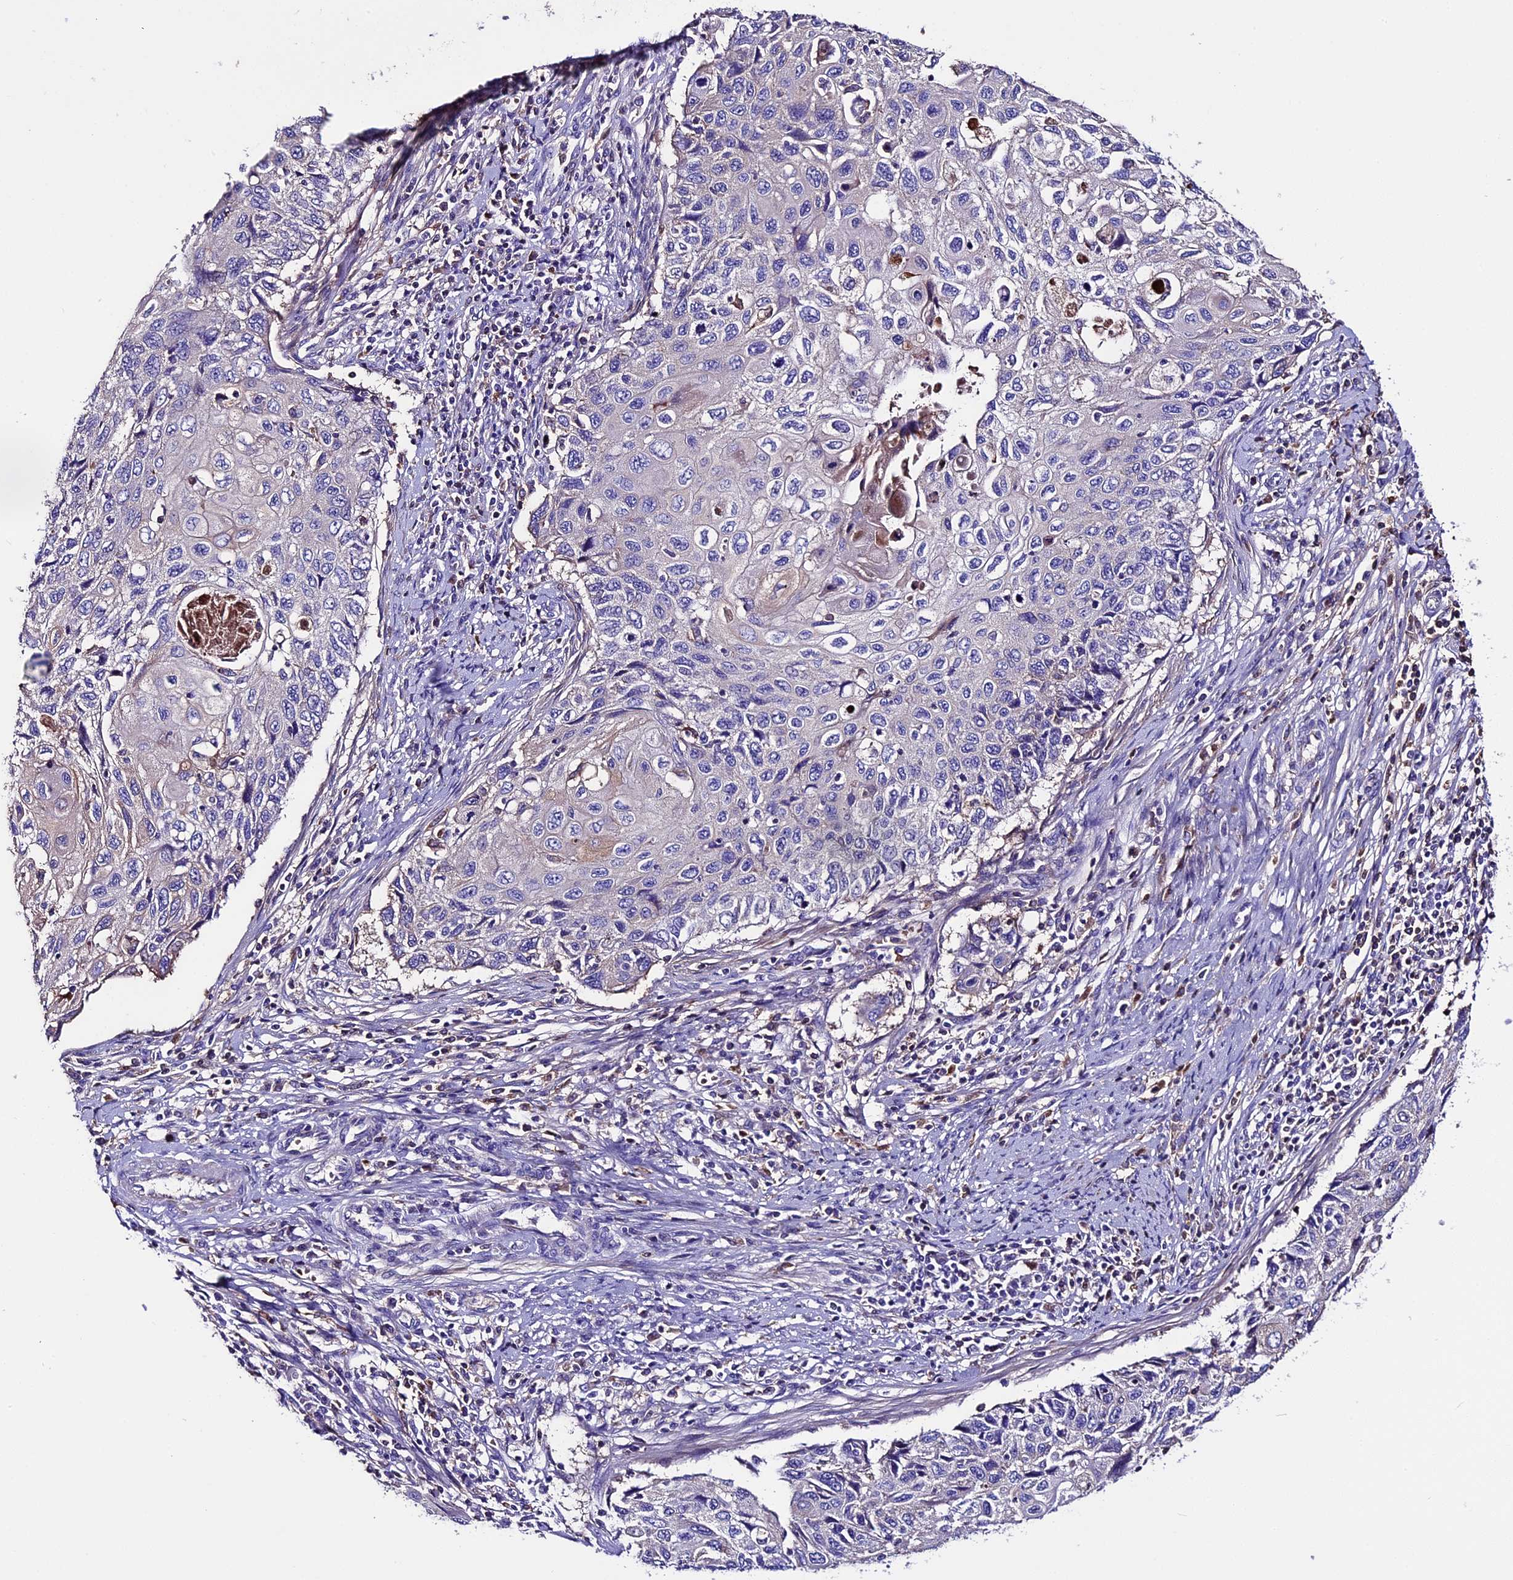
{"staining": {"intensity": "weak", "quantity": "<25%", "location": "cytoplasmic/membranous"}, "tissue": "cervical cancer", "cell_type": "Tumor cells", "image_type": "cancer", "snomed": [{"axis": "morphology", "description": "Squamous cell carcinoma, NOS"}, {"axis": "topography", "description": "Cervix"}], "caption": "This is an immunohistochemistry image of human squamous cell carcinoma (cervical). There is no expression in tumor cells.", "gene": "TCP11L2", "patient": {"sex": "female", "age": 70}}